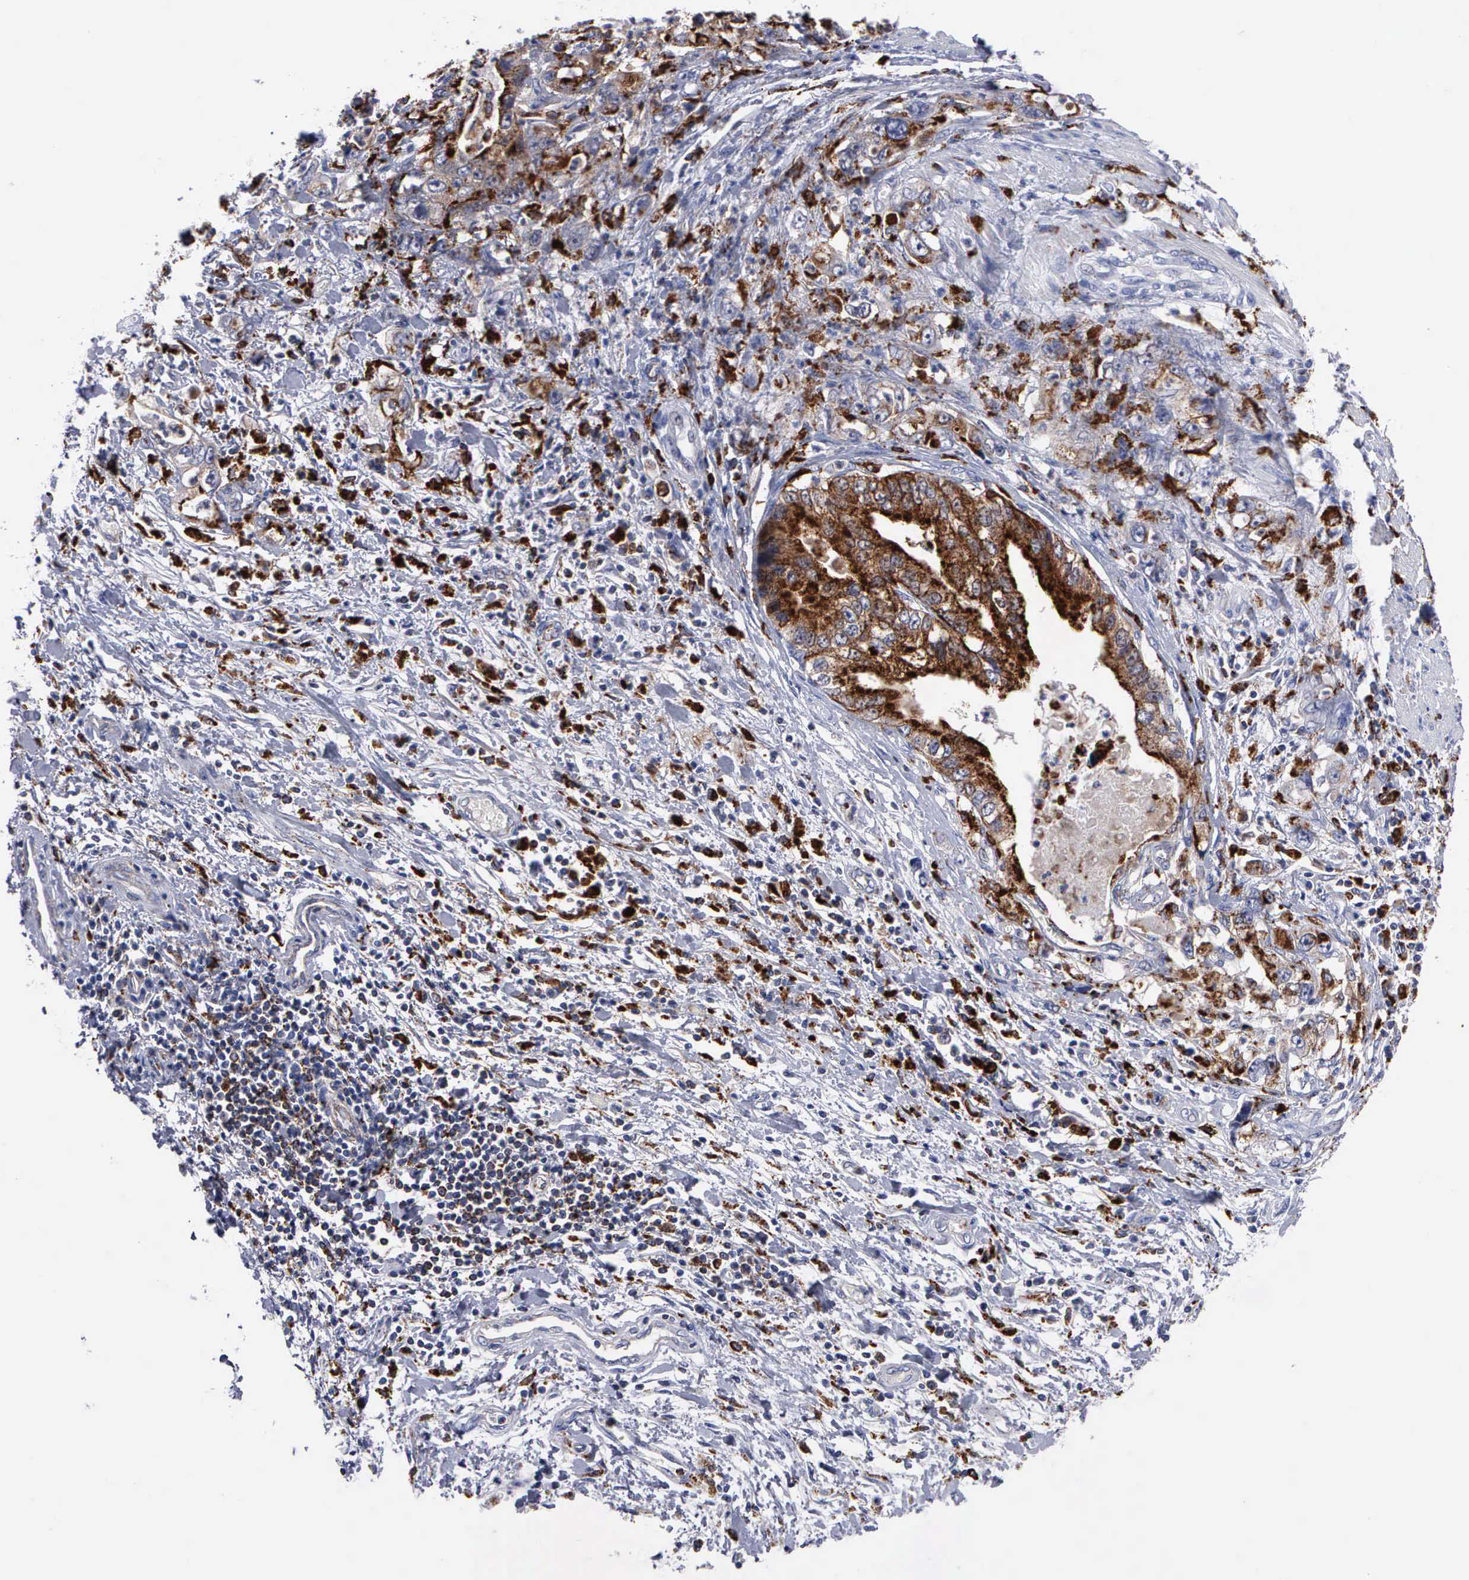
{"staining": {"intensity": "strong", "quantity": ">75%", "location": "cytoplasmic/membranous"}, "tissue": "stomach cancer", "cell_type": "Tumor cells", "image_type": "cancer", "snomed": [{"axis": "morphology", "description": "Adenocarcinoma, NOS"}, {"axis": "topography", "description": "Pancreas"}, {"axis": "topography", "description": "Stomach, upper"}], "caption": "Immunohistochemistry (IHC) (DAB (3,3'-diaminobenzidine)) staining of human stomach cancer (adenocarcinoma) reveals strong cytoplasmic/membranous protein positivity in about >75% of tumor cells.", "gene": "CTSH", "patient": {"sex": "male", "age": 77}}